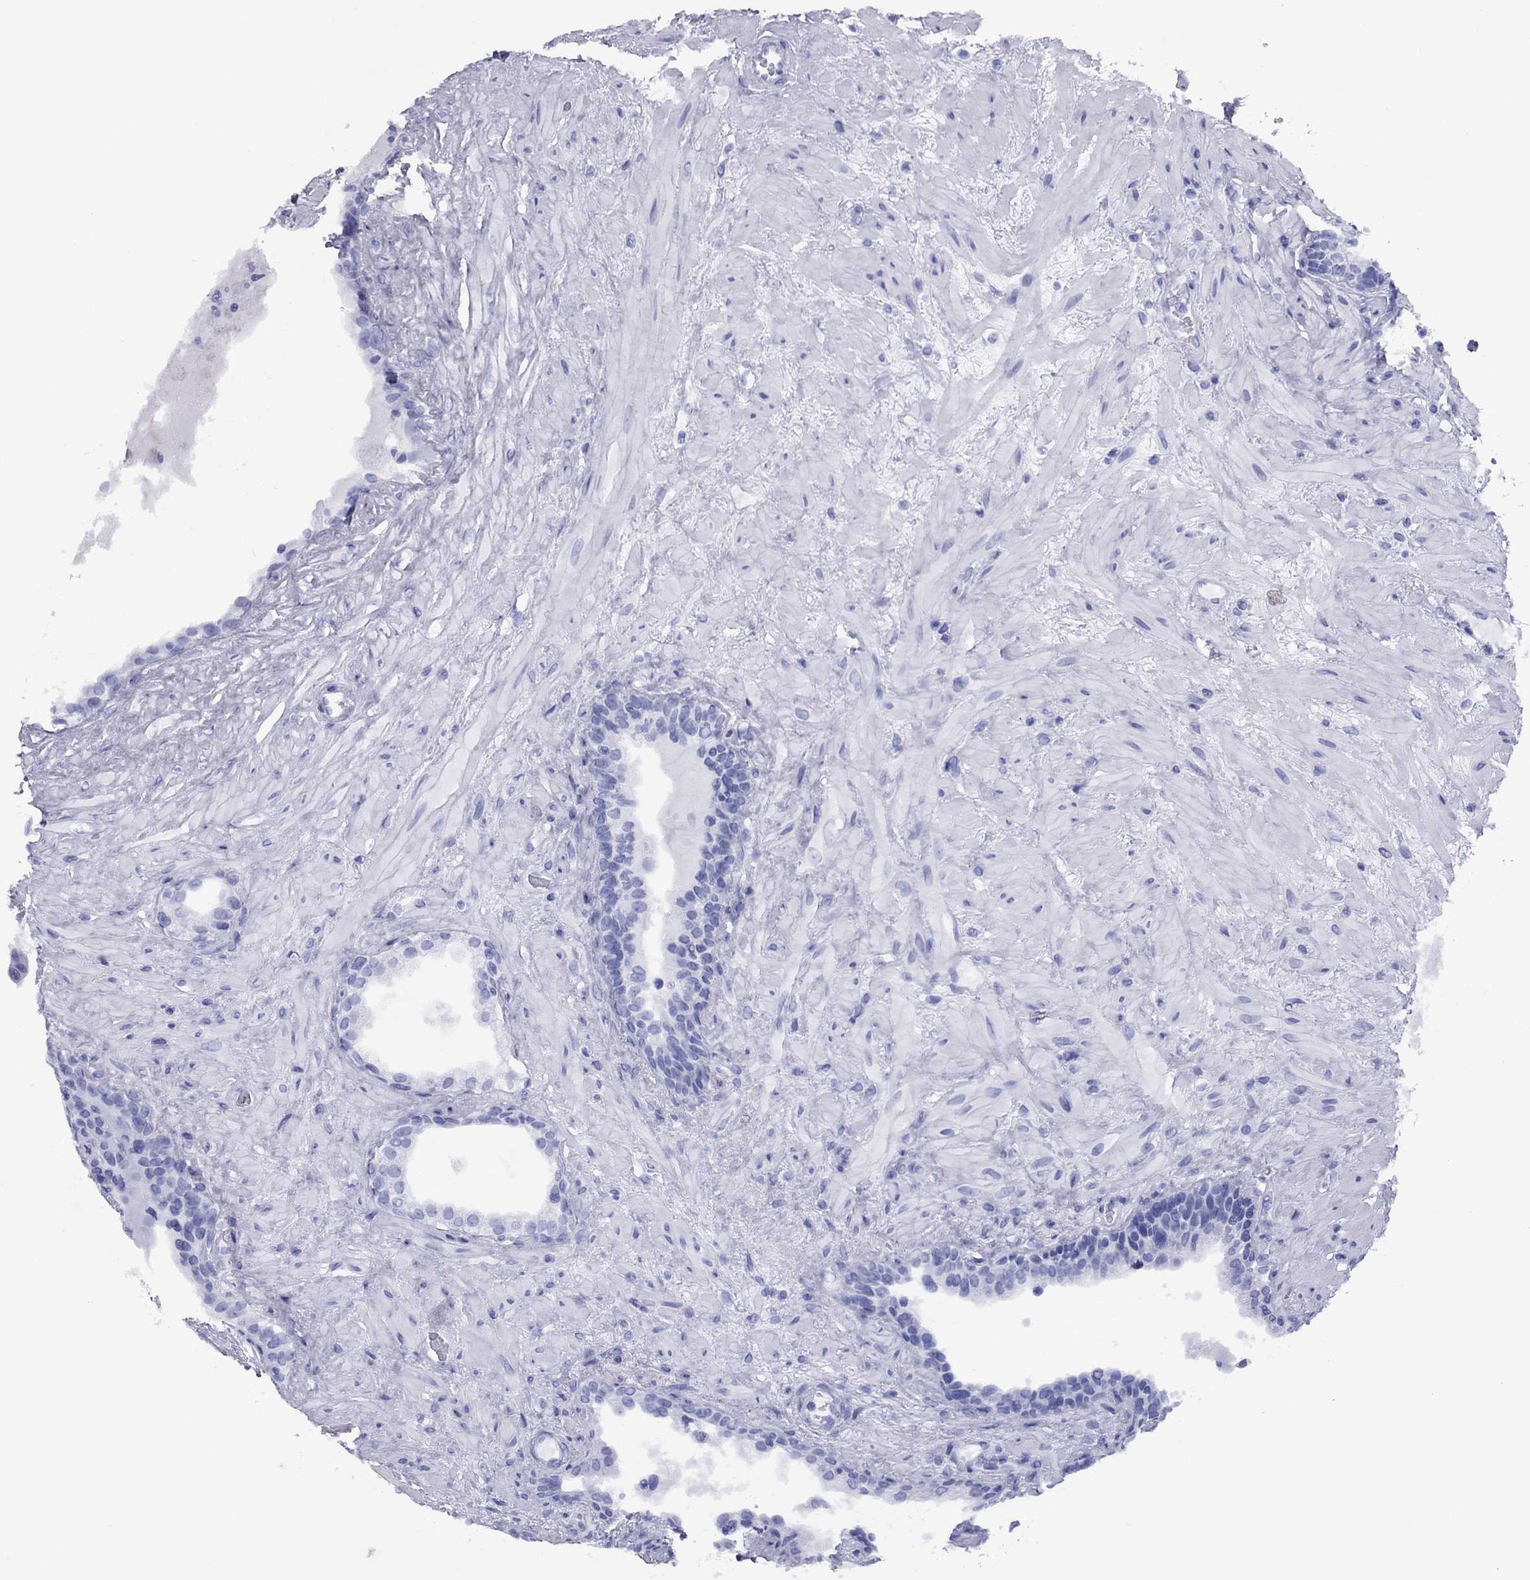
{"staining": {"intensity": "negative", "quantity": "none", "location": "none"}, "tissue": "prostate", "cell_type": "Glandular cells", "image_type": "normal", "snomed": [{"axis": "morphology", "description": "Normal tissue, NOS"}, {"axis": "topography", "description": "Prostate"}], "caption": "Histopathology image shows no significant protein positivity in glandular cells of benign prostate.", "gene": "HAO1", "patient": {"sex": "male", "age": 63}}